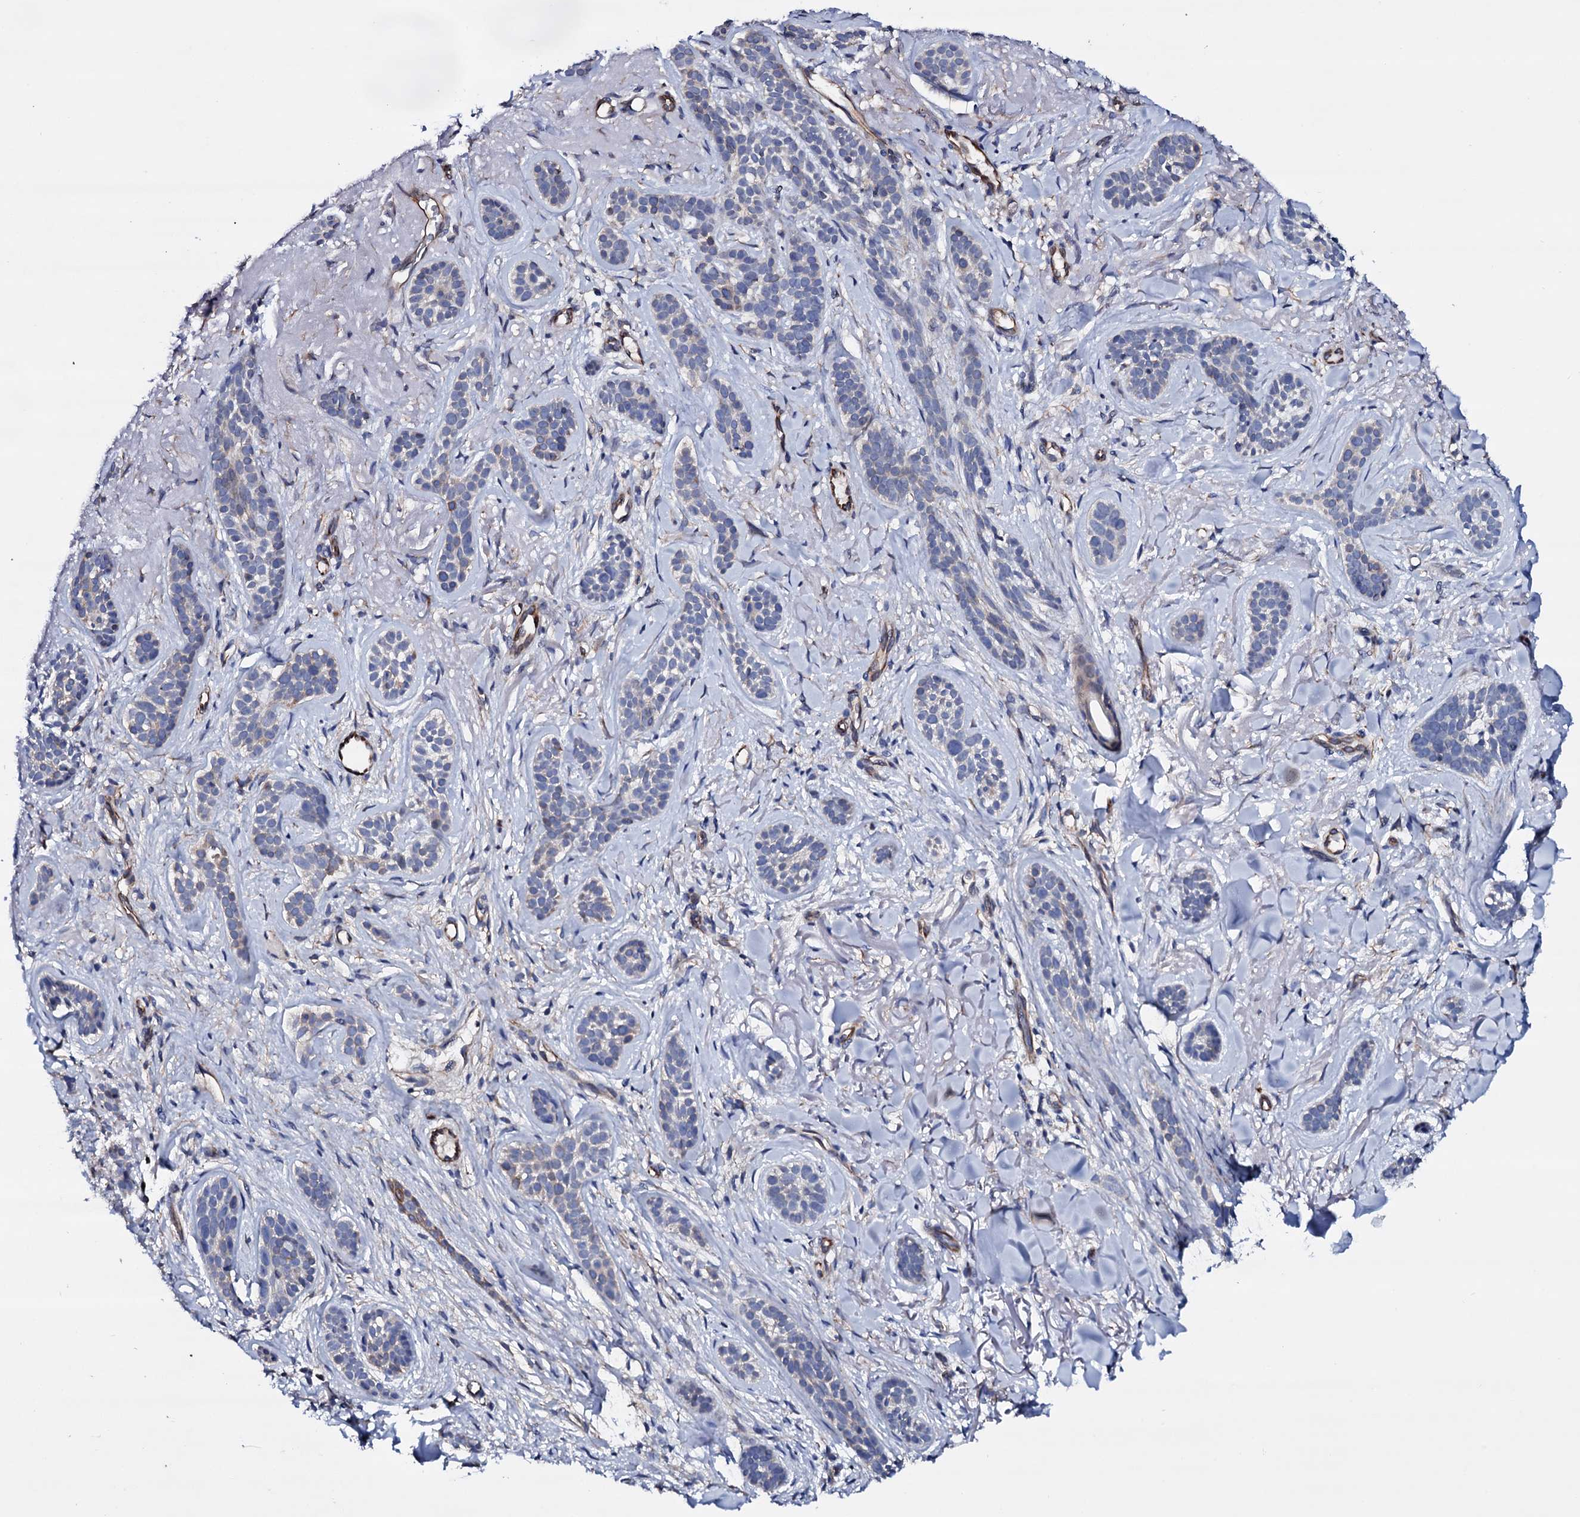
{"staining": {"intensity": "negative", "quantity": "none", "location": "none"}, "tissue": "skin cancer", "cell_type": "Tumor cells", "image_type": "cancer", "snomed": [{"axis": "morphology", "description": "Basal cell carcinoma"}, {"axis": "topography", "description": "Skin"}], "caption": "Immunohistochemistry (IHC) photomicrograph of human basal cell carcinoma (skin) stained for a protein (brown), which displays no staining in tumor cells.", "gene": "BCL2L14", "patient": {"sex": "male", "age": 71}}